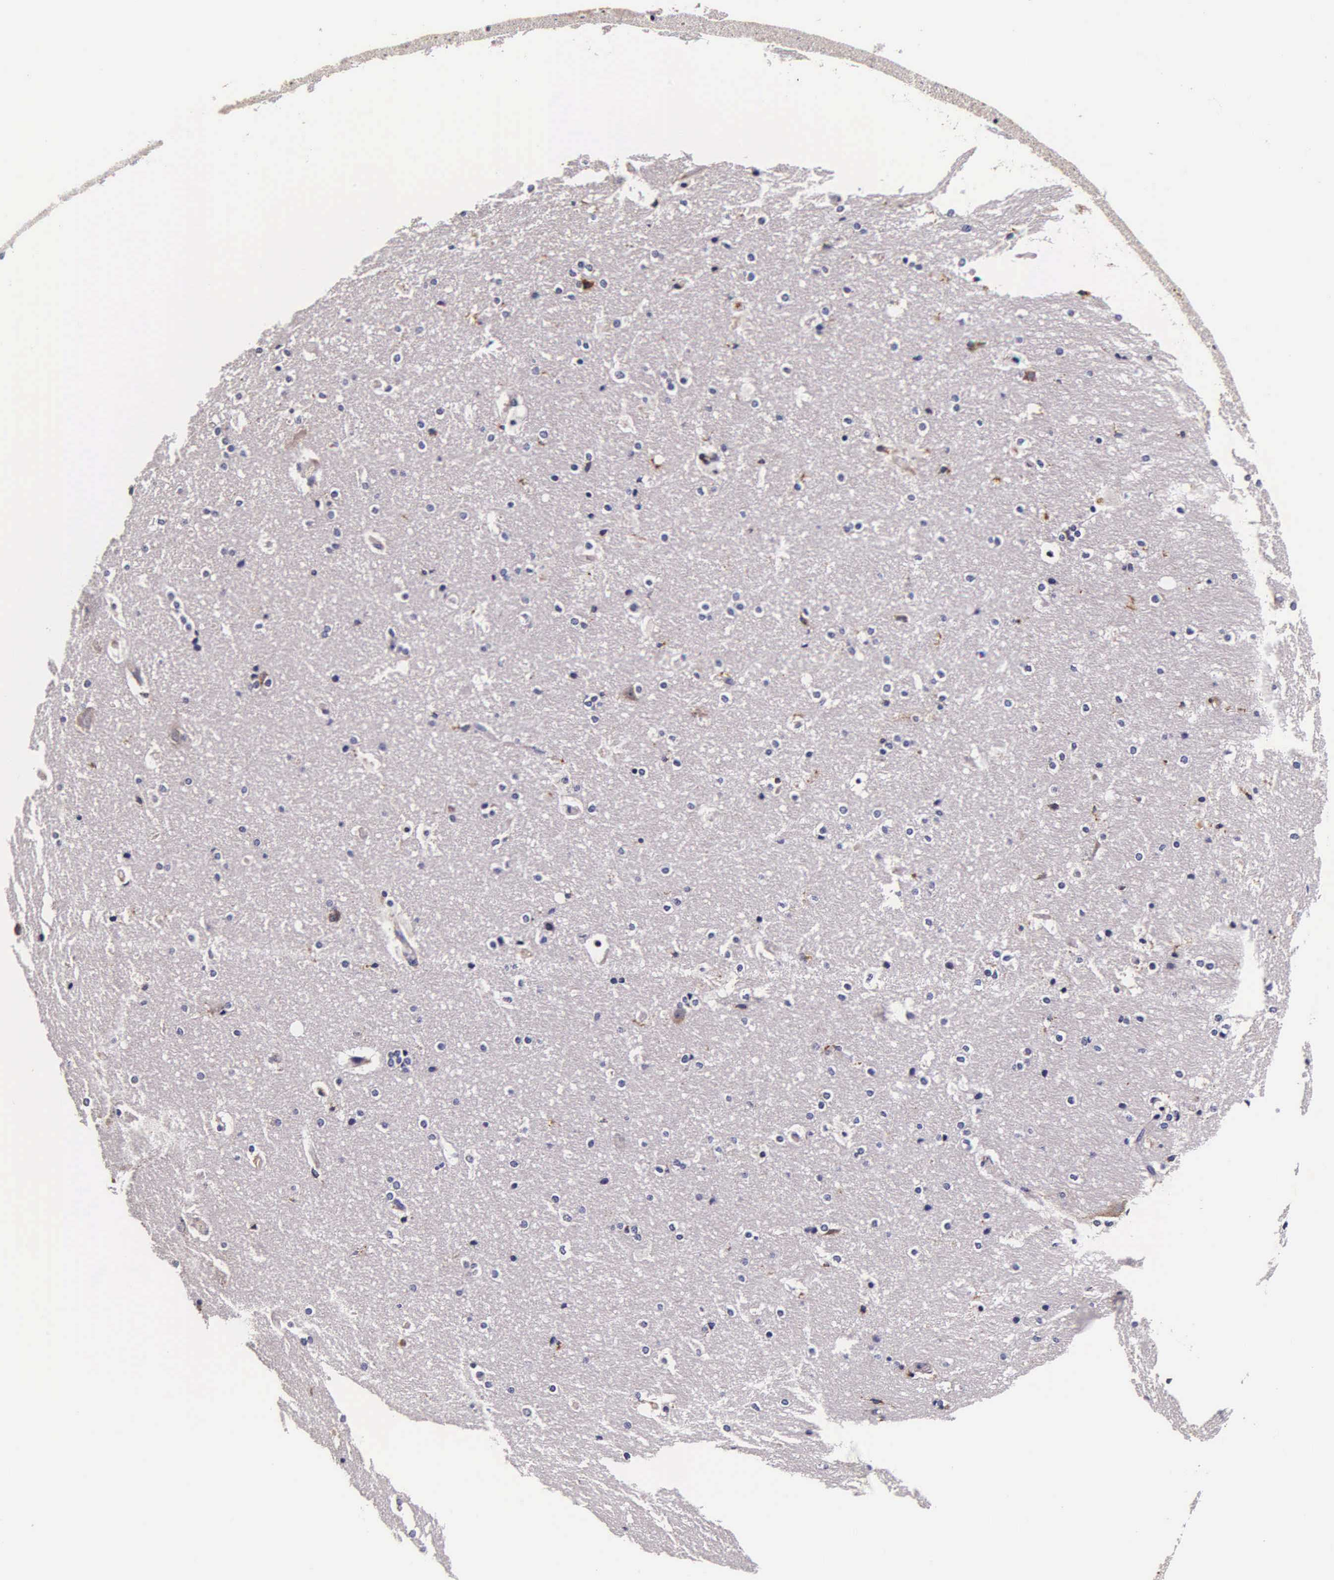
{"staining": {"intensity": "weak", "quantity": "<25%", "location": "cytoplasmic/membranous"}, "tissue": "hippocampus", "cell_type": "Glial cells", "image_type": "normal", "snomed": [{"axis": "morphology", "description": "Normal tissue, NOS"}, {"axis": "topography", "description": "Hippocampus"}], "caption": "IHC histopathology image of unremarkable human hippocampus stained for a protein (brown), which exhibits no staining in glial cells.", "gene": "CTSB", "patient": {"sex": "female", "age": 19}}